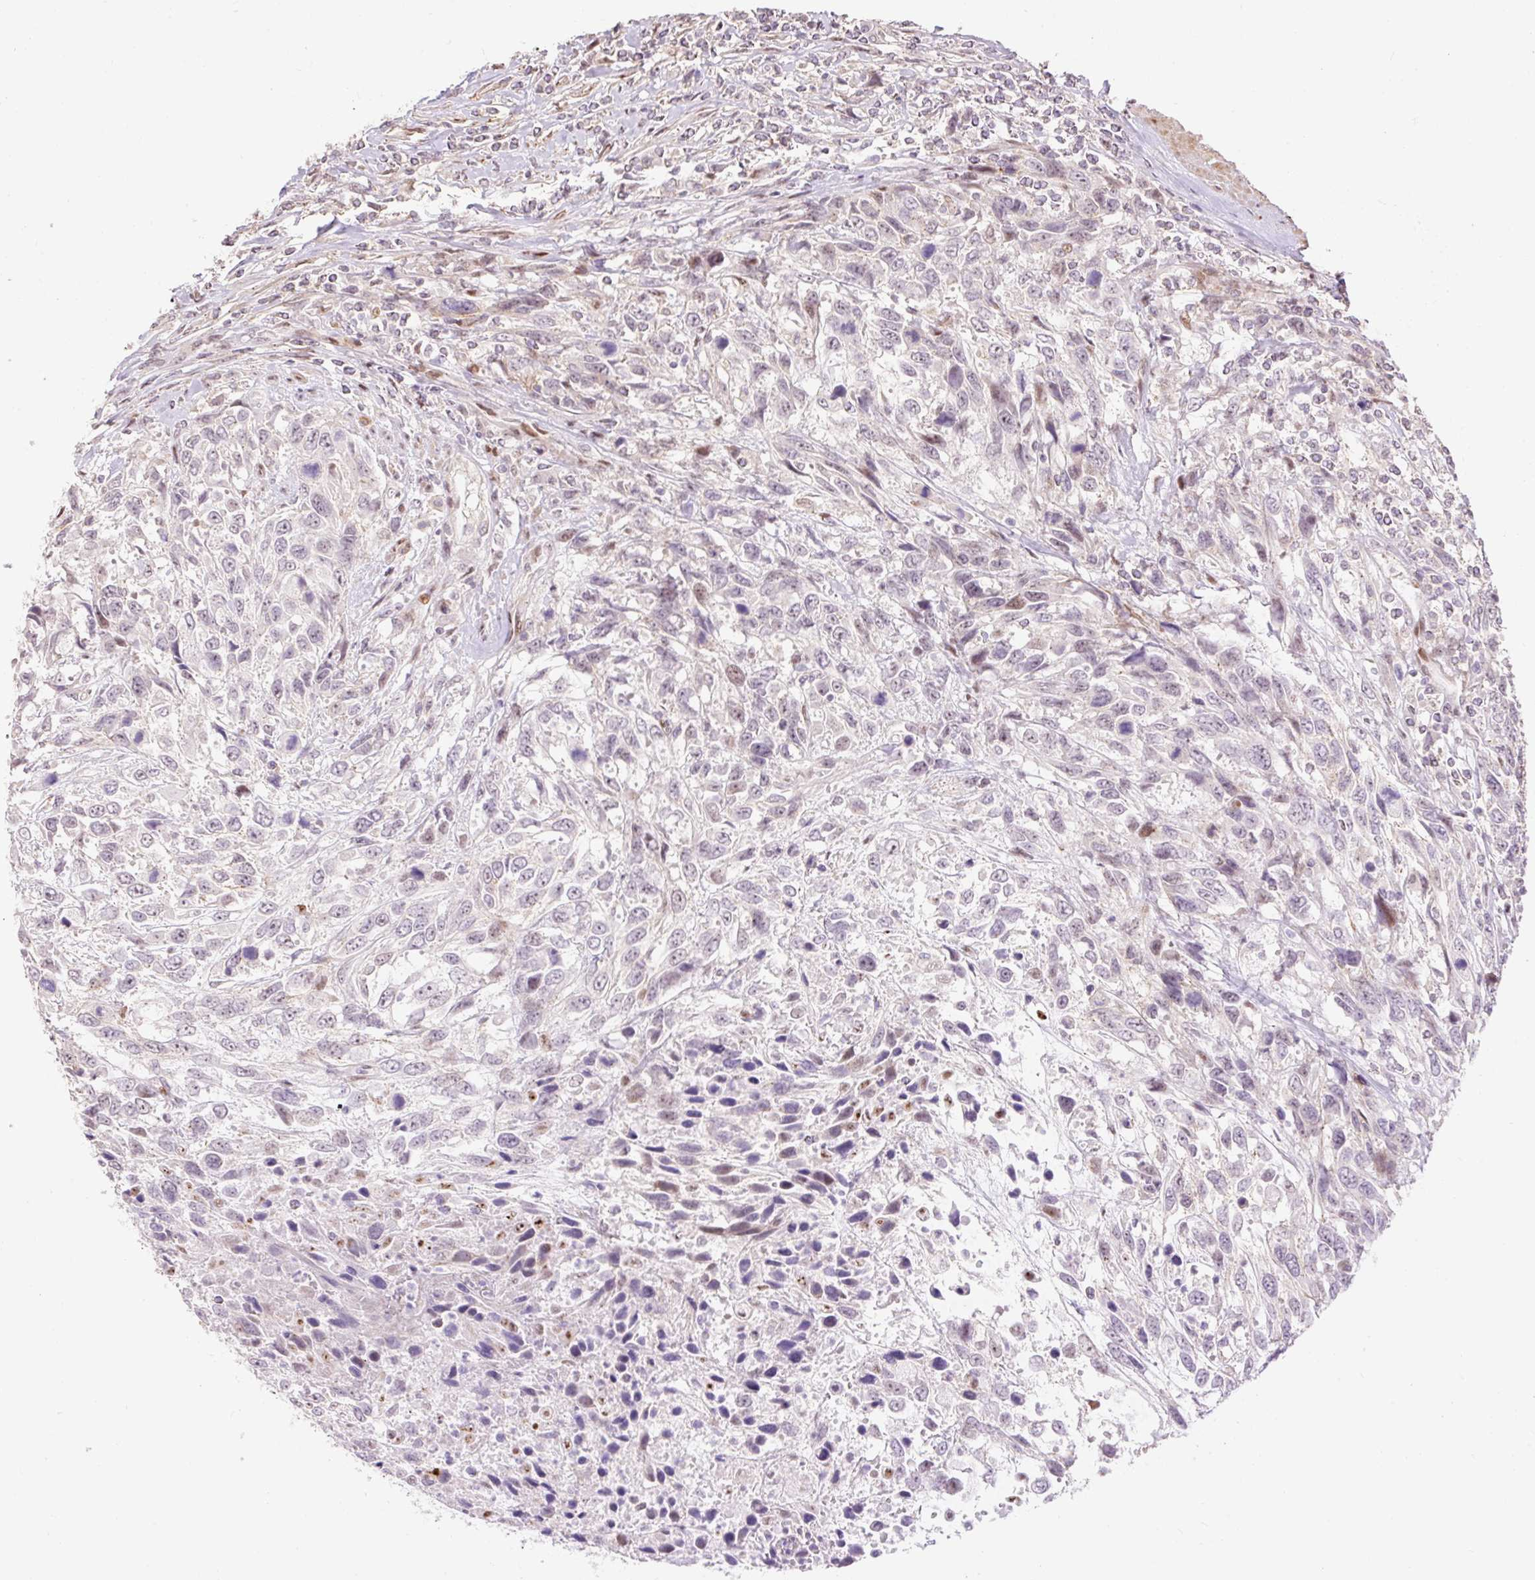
{"staining": {"intensity": "weak", "quantity": "<25%", "location": "nuclear"}, "tissue": "urothelial cancer", "cell_type": "Tumor cells", "image_type": "cancer", "snomed": [{"axis": "morphology", "description": "Urothelial carcinoma, High grade"}, {"axis": "topography", "description": "Urinary bladder"}], "caption": "High power microscopy photomicrograph of an IHC histopathology image of urothelial cancer, revealing no significant positivity in tumor cells.", "gene": "RIPPLY3", "patient": {"sex": "female", "age": 70}}